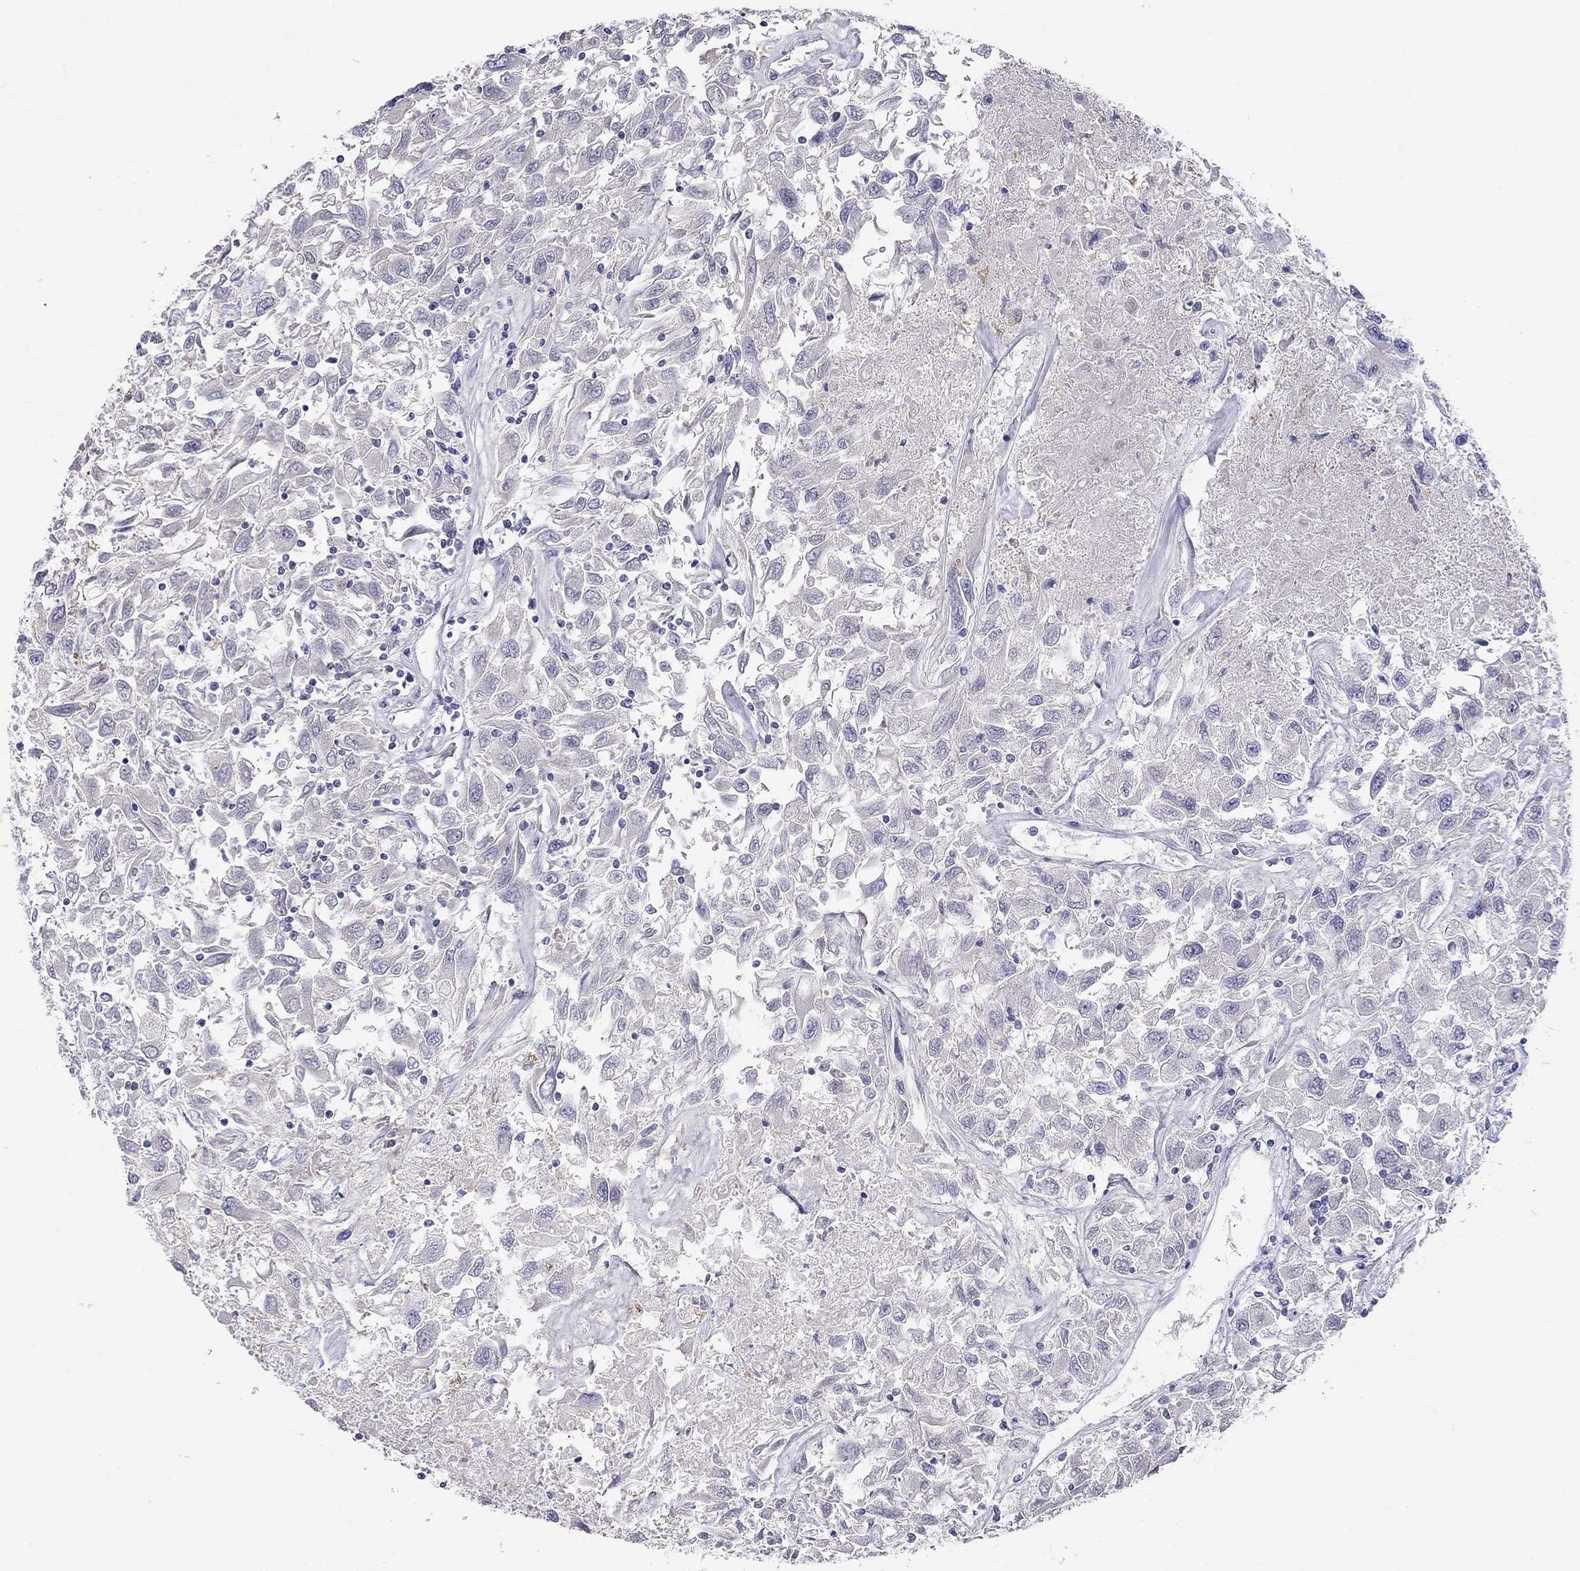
{"staining": {"intensity": "negative", "quantity": "none", "location": "none"}, "tissue": "renal cancer", "cell_type": "Tumor cells", "image_type": "cancer", "snomed": [{"axis": "morphology", "description": "Adenocarcinoma, NOS"}, {"axis": "topography", "description": "Kidney"}], "caption": "Human renal cancer (adenocarcinoma) stained for a protein using immunohistochemistry reveals no positivity in tumor cells.", "gene": "CAPNS2", "patient": {"sex": "female", "age": 76}}